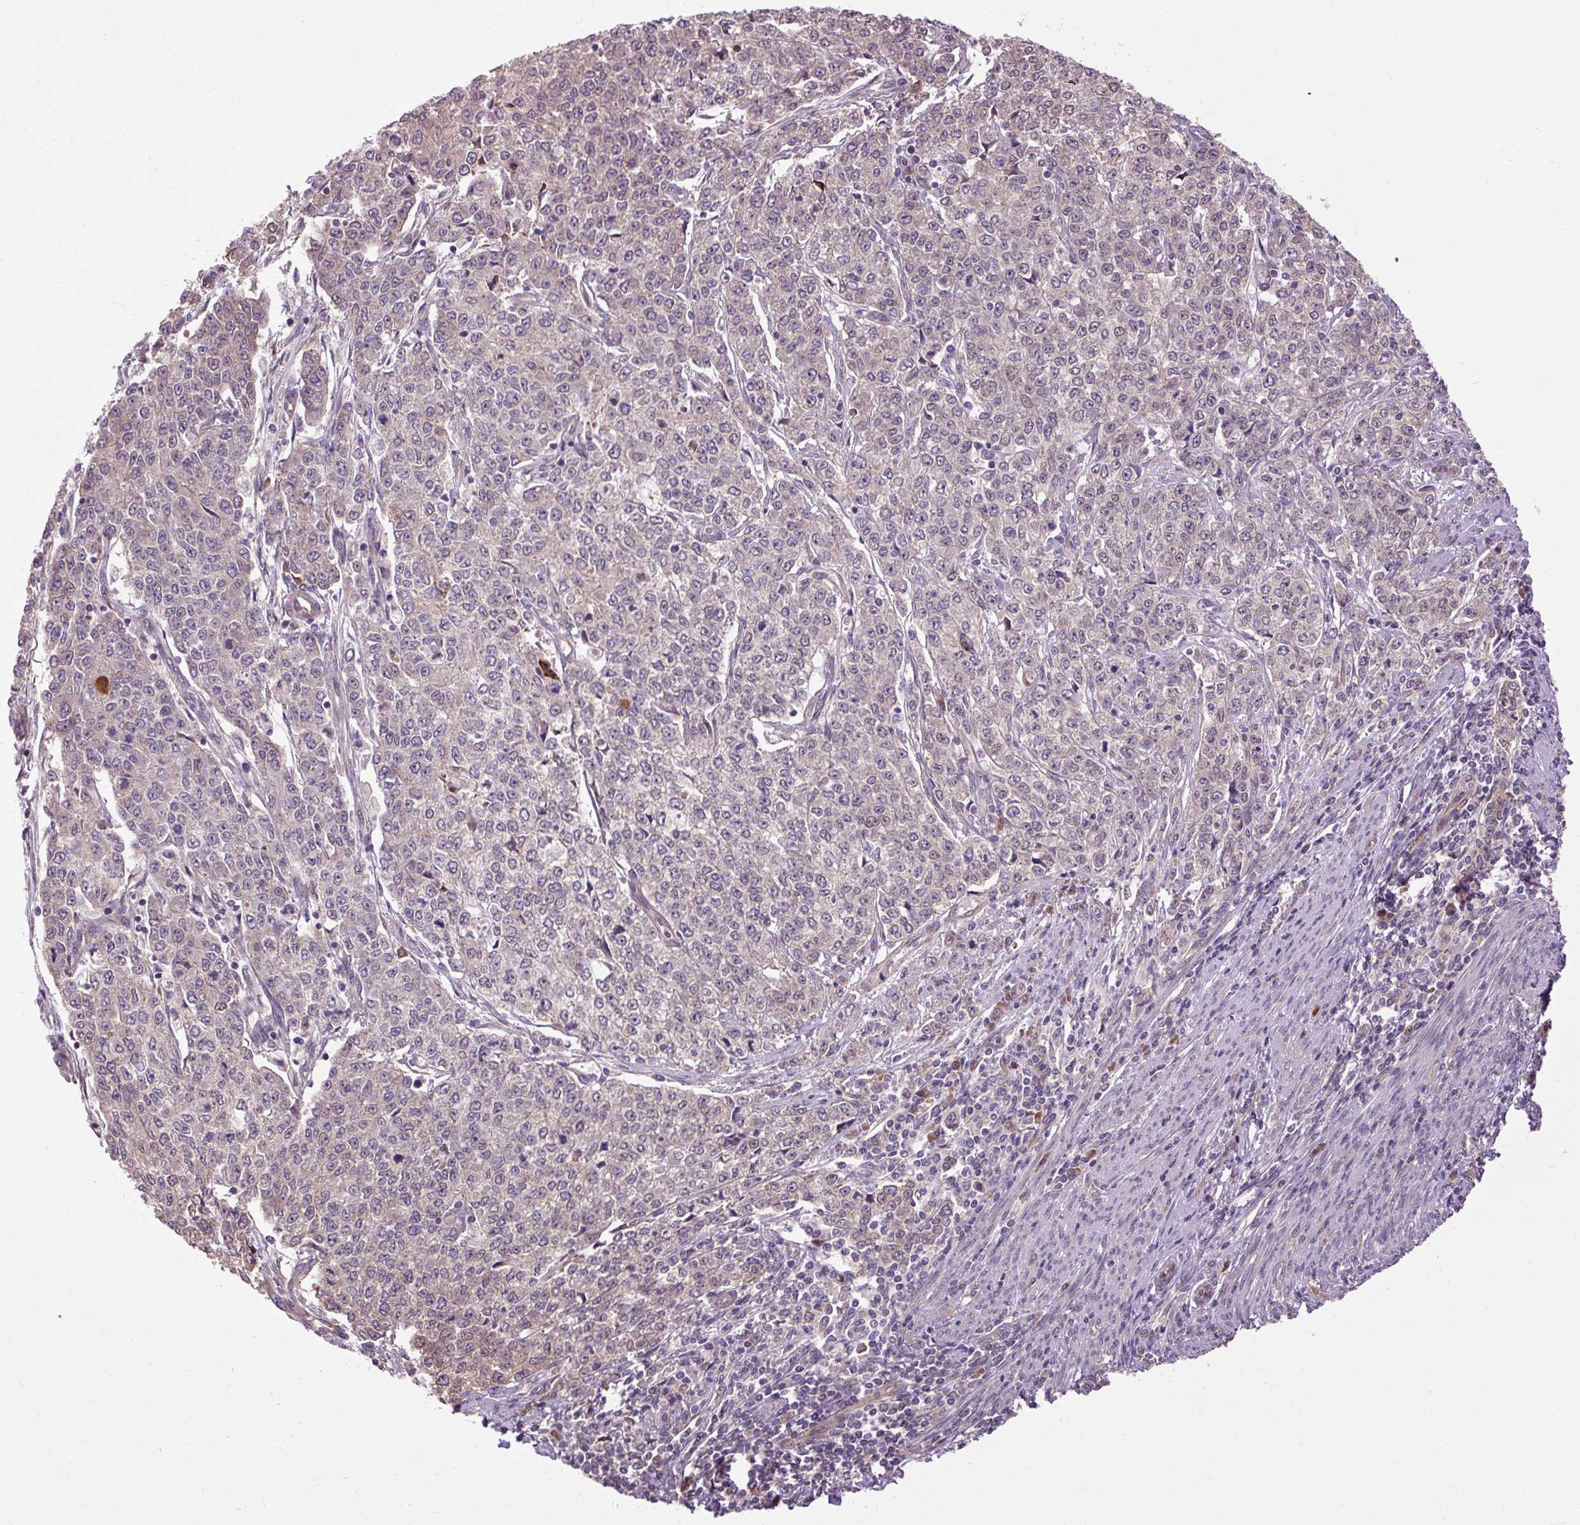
{"staining": {"intensity": "negative", "quantity": "none", "location": "none"}, "tissue": "endometrial cancer", "cell_type": "Tumor cells", "image_type": "cancer", "snomed": [{"axis": "morphology", "description": "Adenocarcinoma, NOS"}, {"axis": "topography", "description": "Endometrium"}], "caption": "Photomicrograph shows no protein positivity in tumor cells of endometrial cancer tissue.", "gene": "FLRT1", "patient": {"sex": "female", "age": 50}}